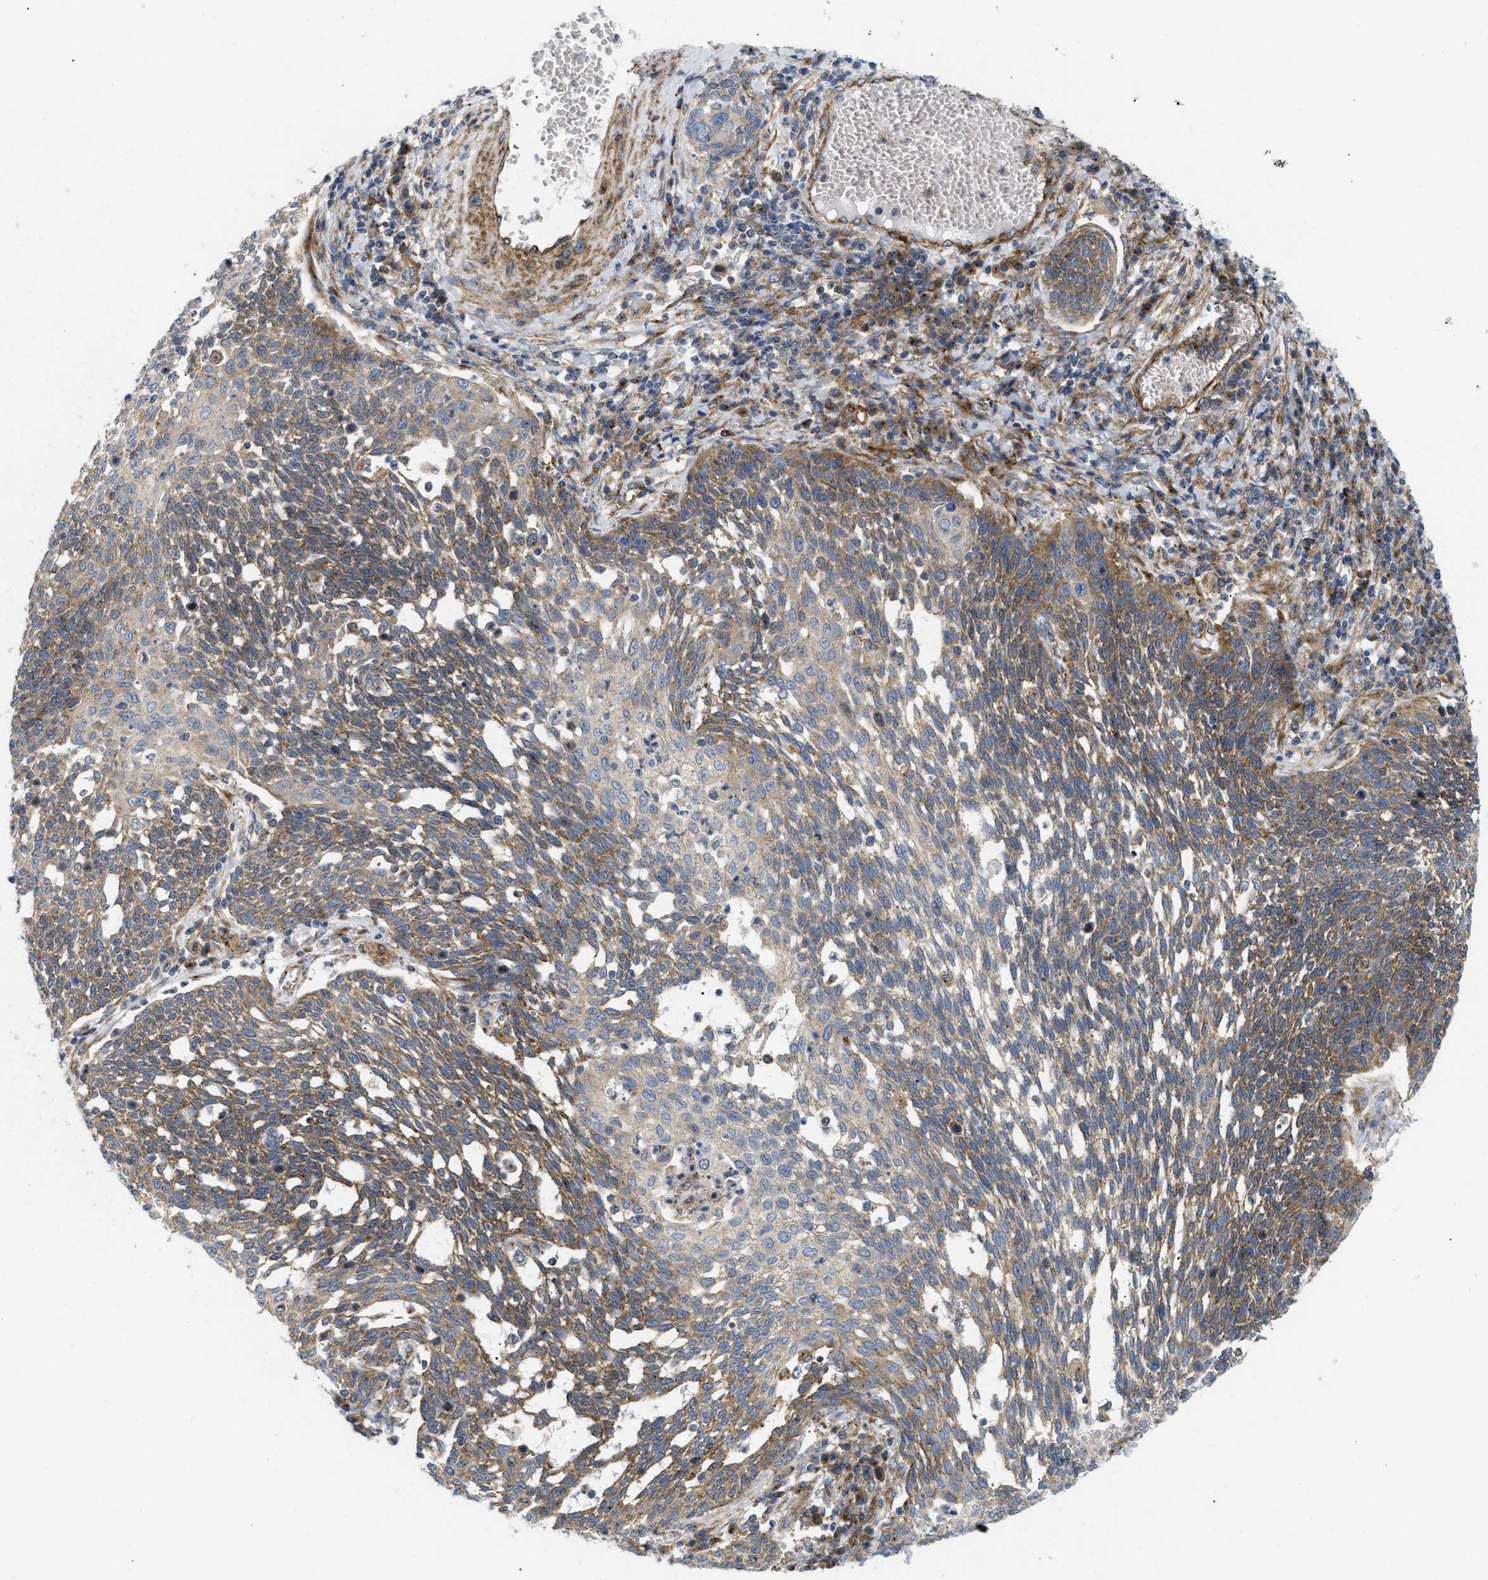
{"staining": {"intensity": "moderate", "quantity": ">75%", "location": "cytoplasmic/membranous"}, "tissue": "cervical cancer", "cell_type": "Tumor cells", "image_type": "cancer", "snomed": [{"axis": "morphology", "description": "Squamous cell carcinoma, NOS"}, {"axis": "topography", "description": "Cervix"}], "caption": "Tumor cells display medium levels of moderate cytoplasmic/membranous positivity in about >75% of cells in human cervical cancer (squamous cell carcinoma).", "gene": "DCTN4", "patient": {"sex": "female", "age": 34}}